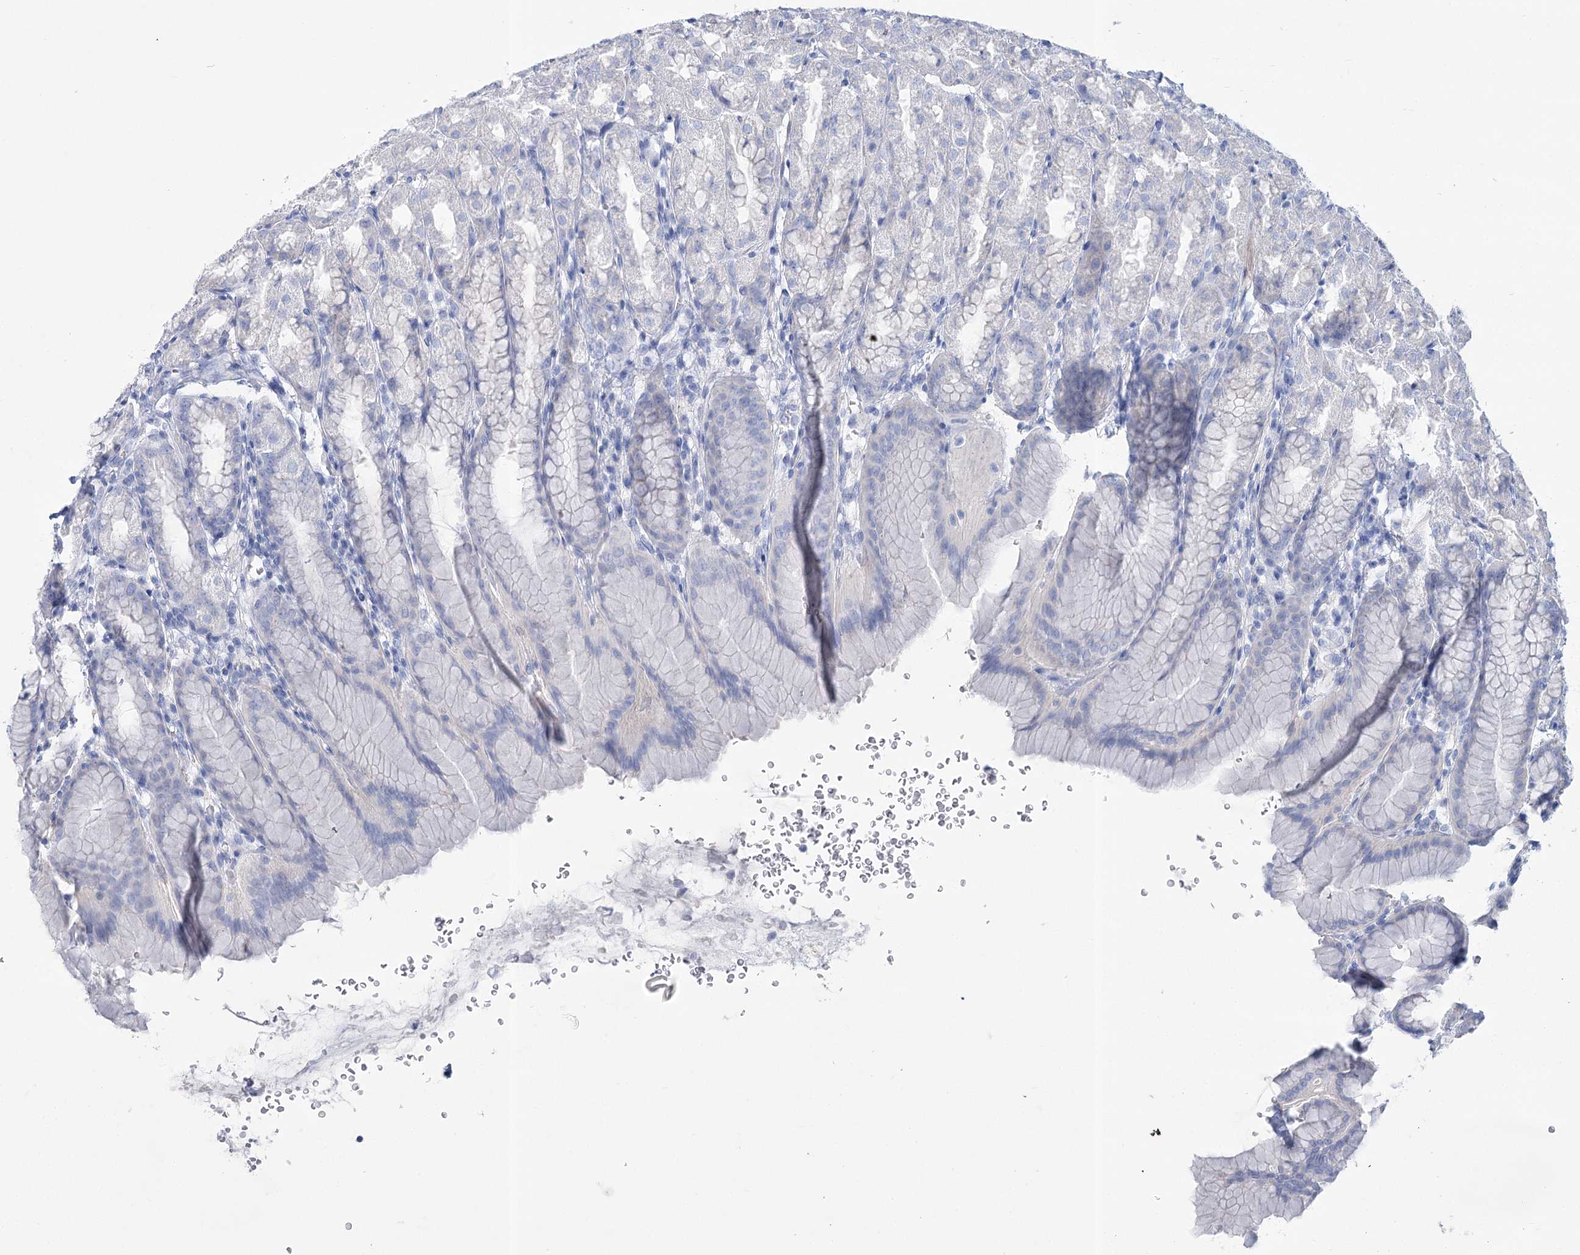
{"staining": {"intensity": "negative", "quantity": "none", "location": "none"}, "tissue": "stomach", "cell_type": "Glandular cells", "image_type": "normal", "snomed": [{"axis": "morphology", "description": "Normal tissue, NOS"}, {"axis": "topography", "description": "Stomach"}], "caption": "High magnification brightfield microscopy of normal stomach stained with DAB (brown) and counterstained with hematoxylin (blue): glandular cells show no significant positivity. (DAB (3,3'-diaminobenzidine) IHC visualized using brightfield microscopy, high magnification).", "gene": "PCDHA1", "patient": {"sex": "male", "age": 42}}